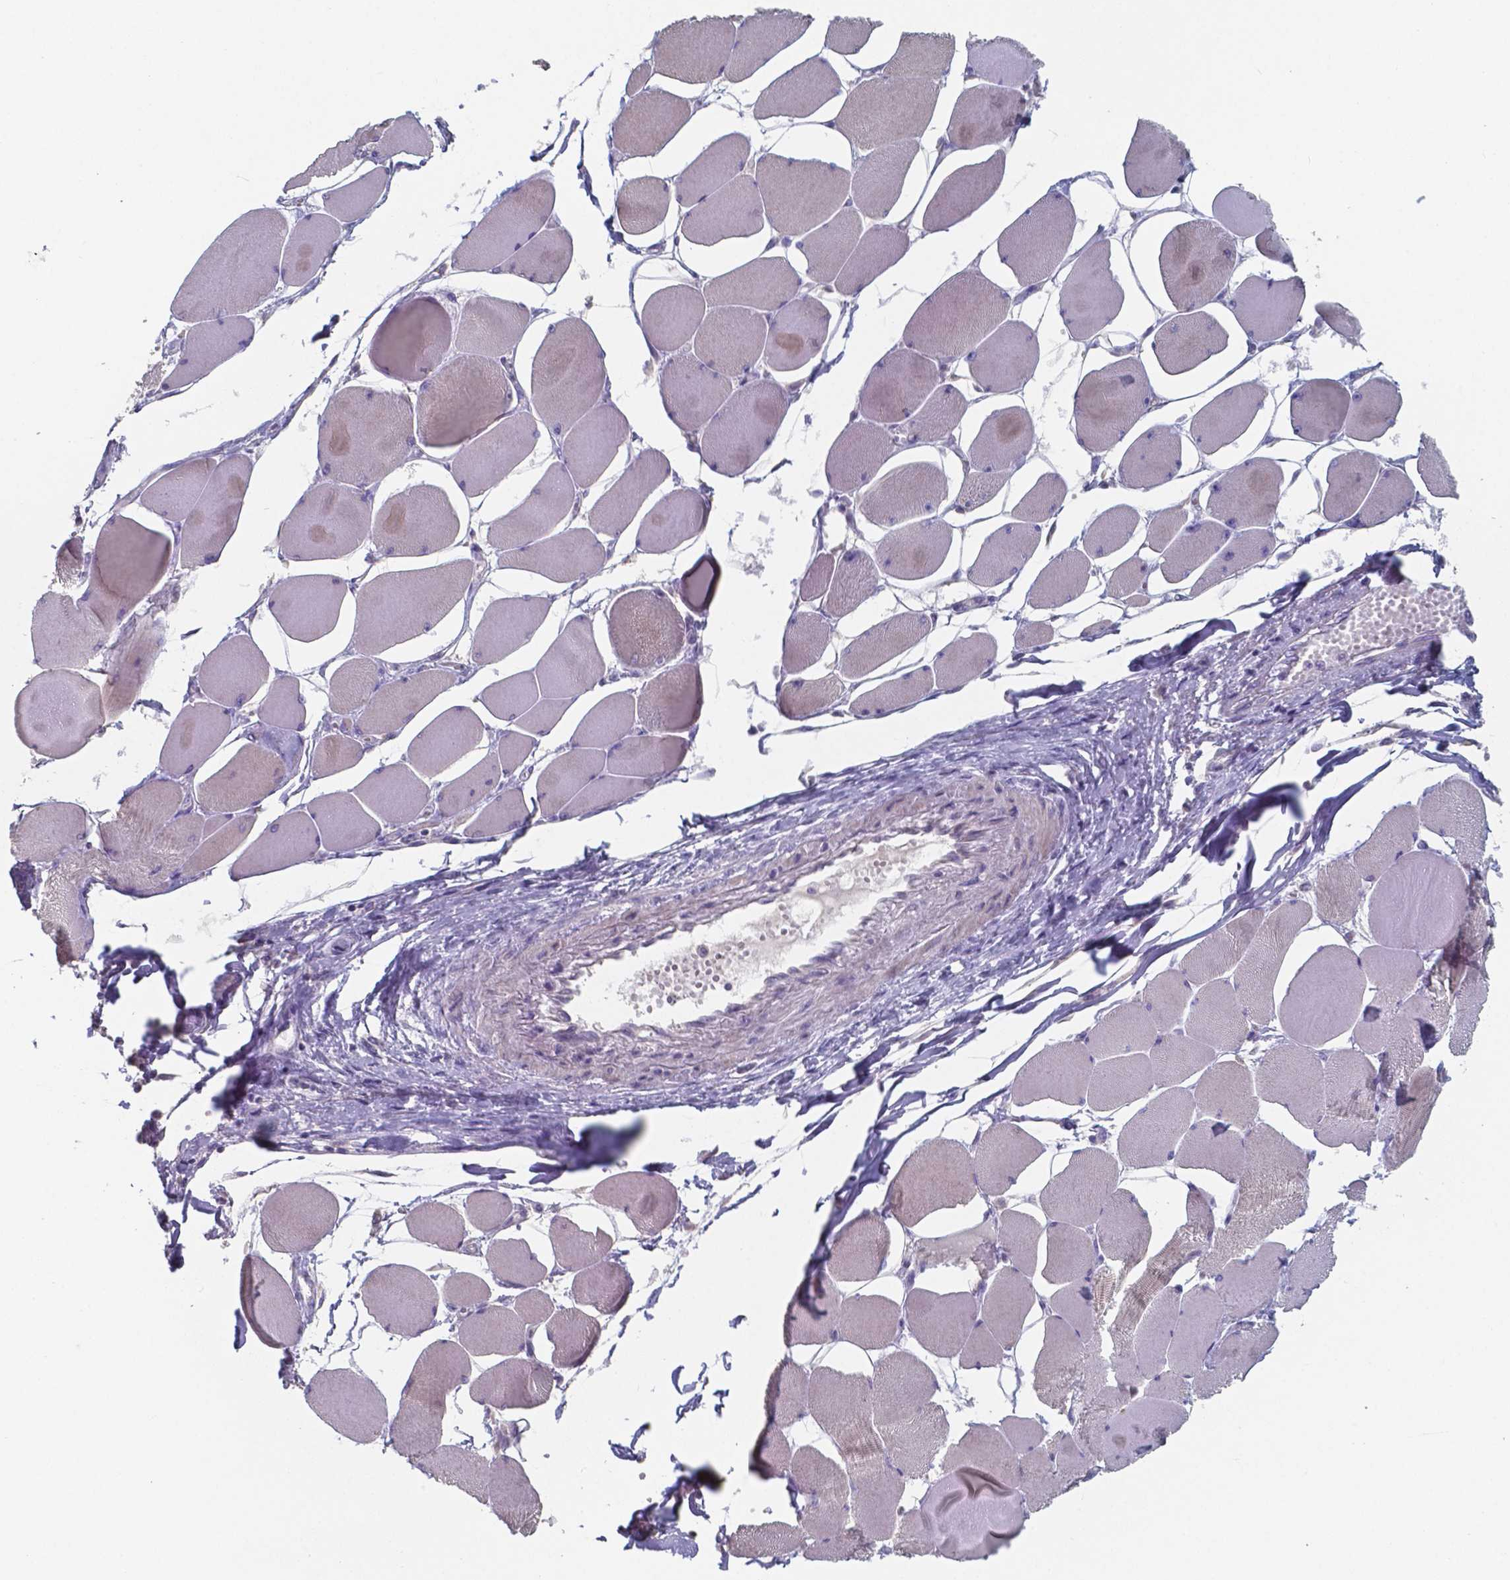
{"staining": {"intensity": "weak", "quantity": "<25%", "location": "cytoplasmic/membranous"}, "tissue": "skeletal muscle", "cell_type": "Myocytes", "image_type": "normal", "snomed": [{"axis": "morphology", "description": "Normal tissue, NOS"}, {"axis": "topography", "description": "Skeletal muscle"}], "caption": "An image of skeletal muscle stained for a protein displays no brown staining in myocytes.", "gene": "FOXJ1", "patient": {"sex": "female", "age": 75}}